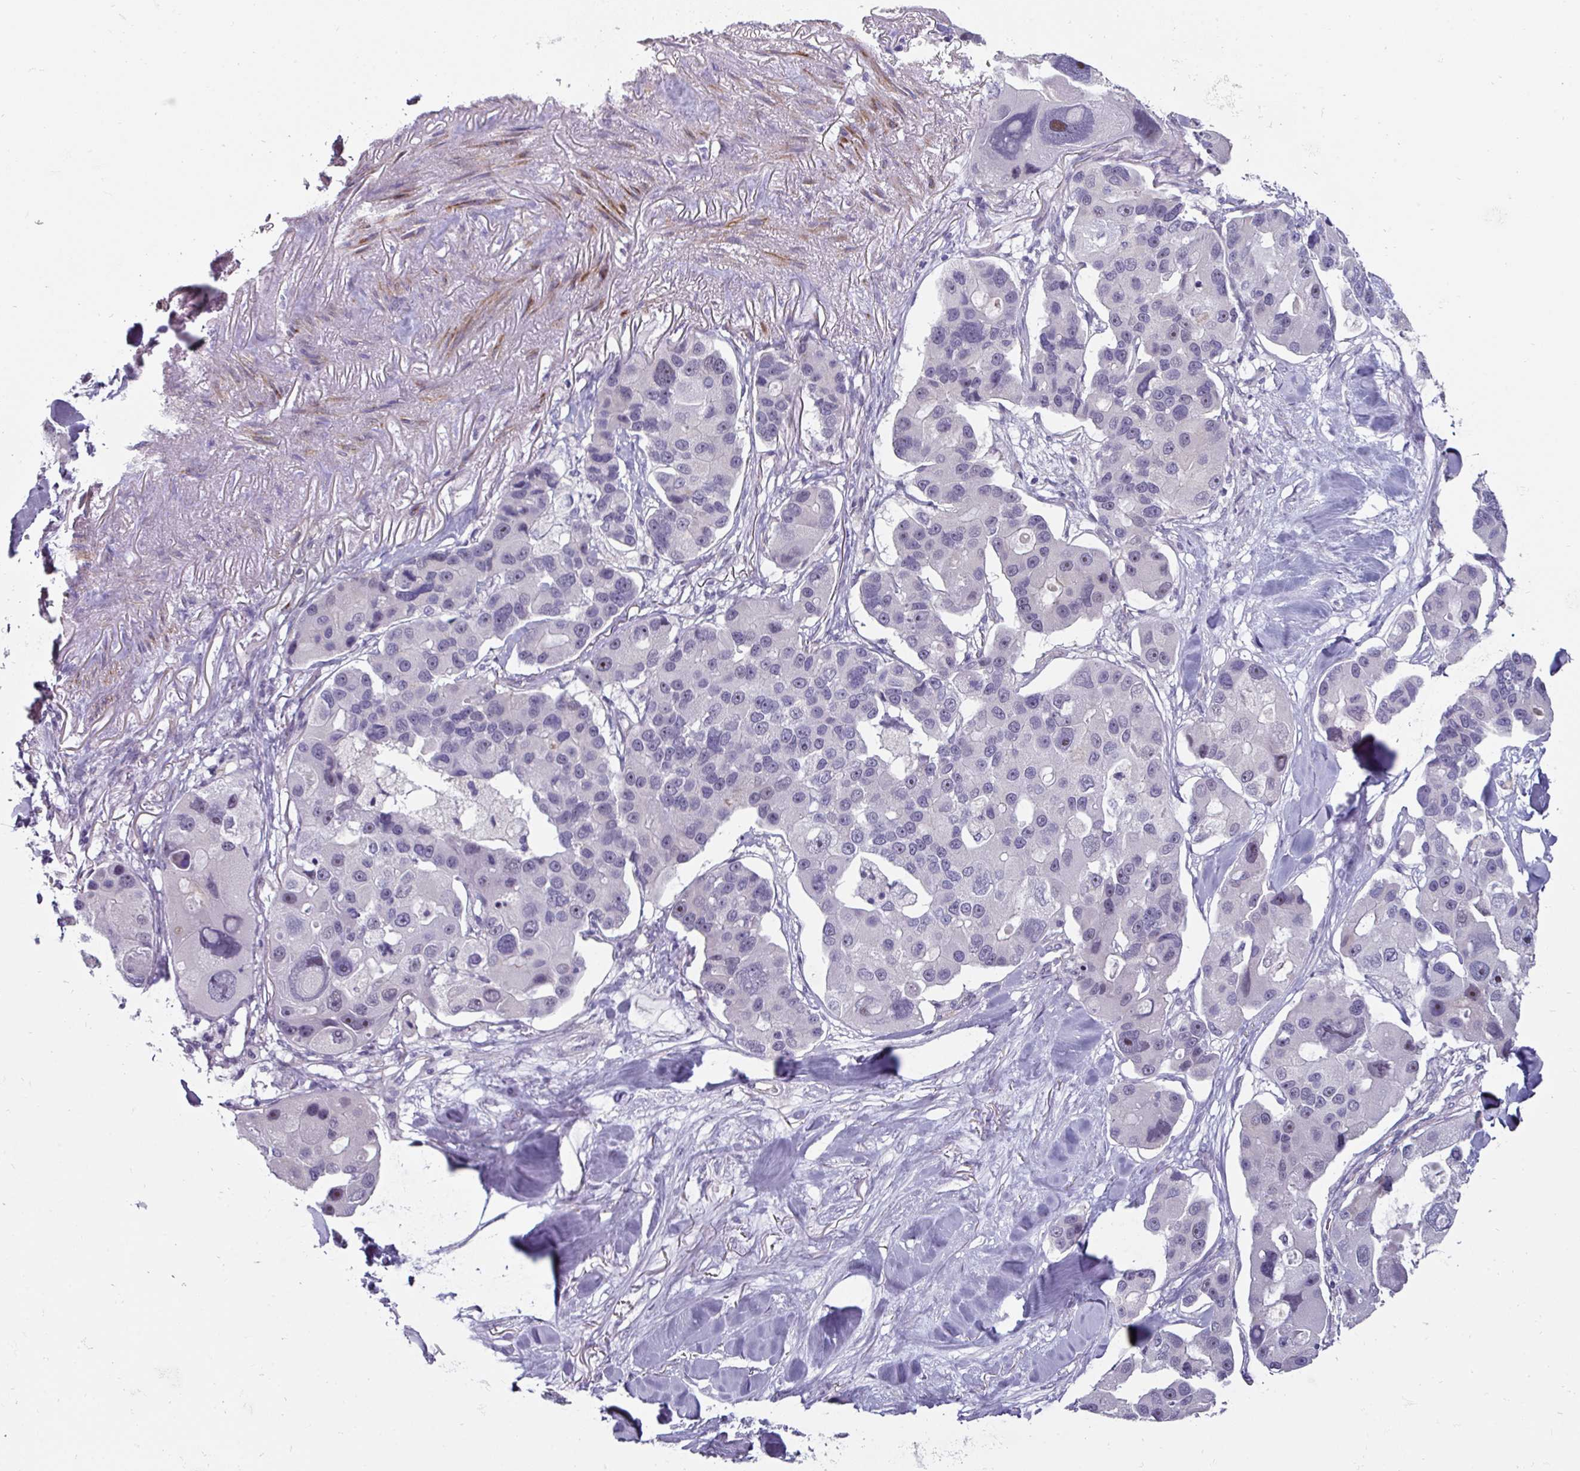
{"staining": {"intensity": "negative", "quantity": "none", "location": "none"}, "tissue": "lung cancer", "cell_type": "Tumor cells", "image_type": "cancer", "snomed": [{"axis": "morphology", "description": "Adenocarcinoma, NOS"}, {"axis": "topography", "description": "Lung"}], "caption": "Immunohistochemistry (IHC) micrograph of human lung adenocarcinoma stained for a protein (brown), which shows no positivity in tumor cells.", "gene": "EYA3", "patient": {"sex": "female", "age": 54}}